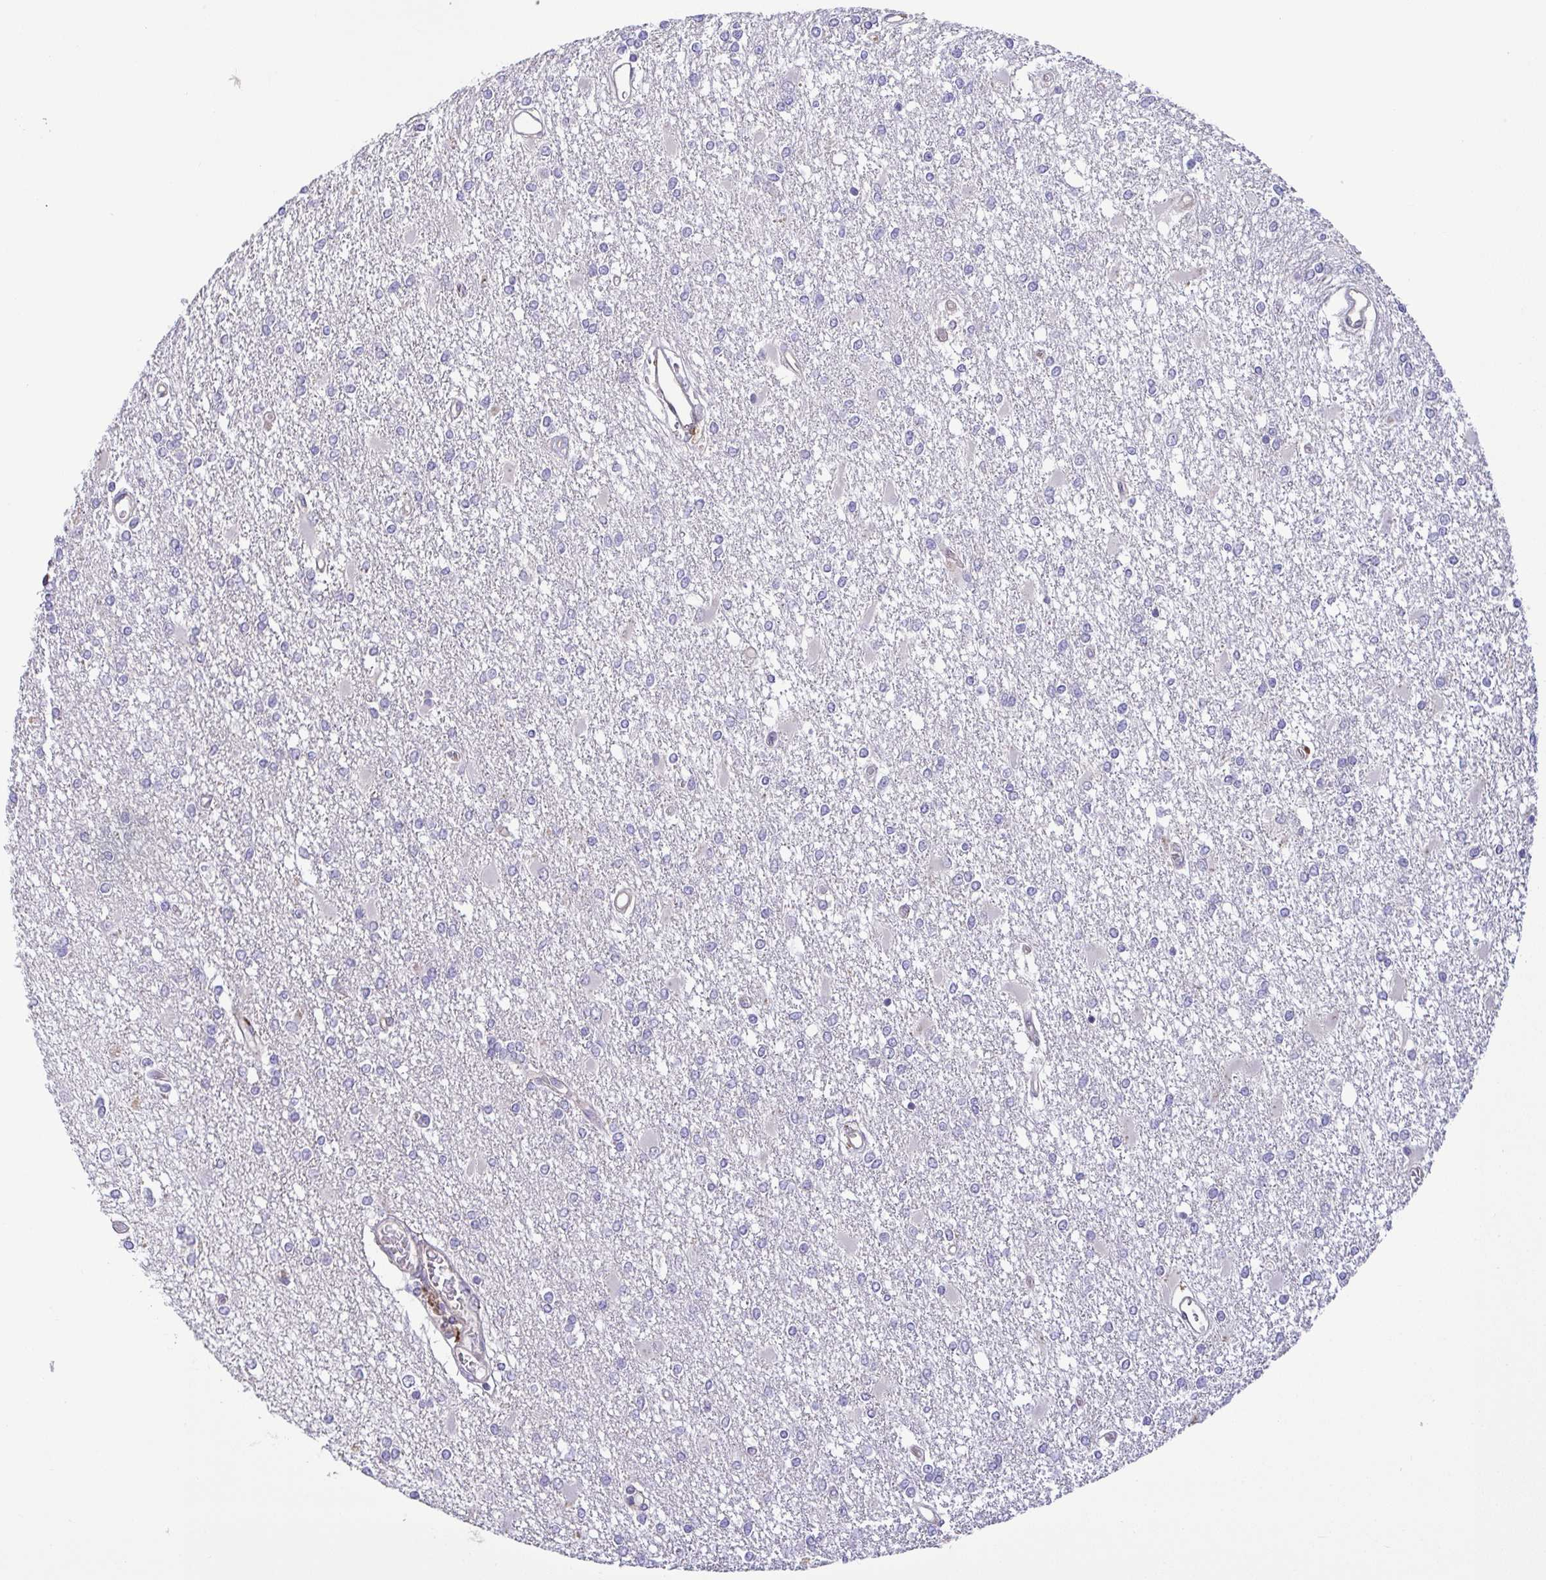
{"staining": {"intensity": "negative", "quantity": "none", "location": "none"}, "tissue": "glioma", "cell_type": "Tumor cells", "image_type": "cancer", "snomed": [{"axis": "morphology", "description": "Glioma, malignant, High grade"}, {"axis": "topography", "description": "Cerebral cortex"}], "caption": "DAB immunohistochemical staining of glioma reveals no significant staining in tumor cells.", "gene": "LMF2", "patient": {"sex": "male", "age": 79}}